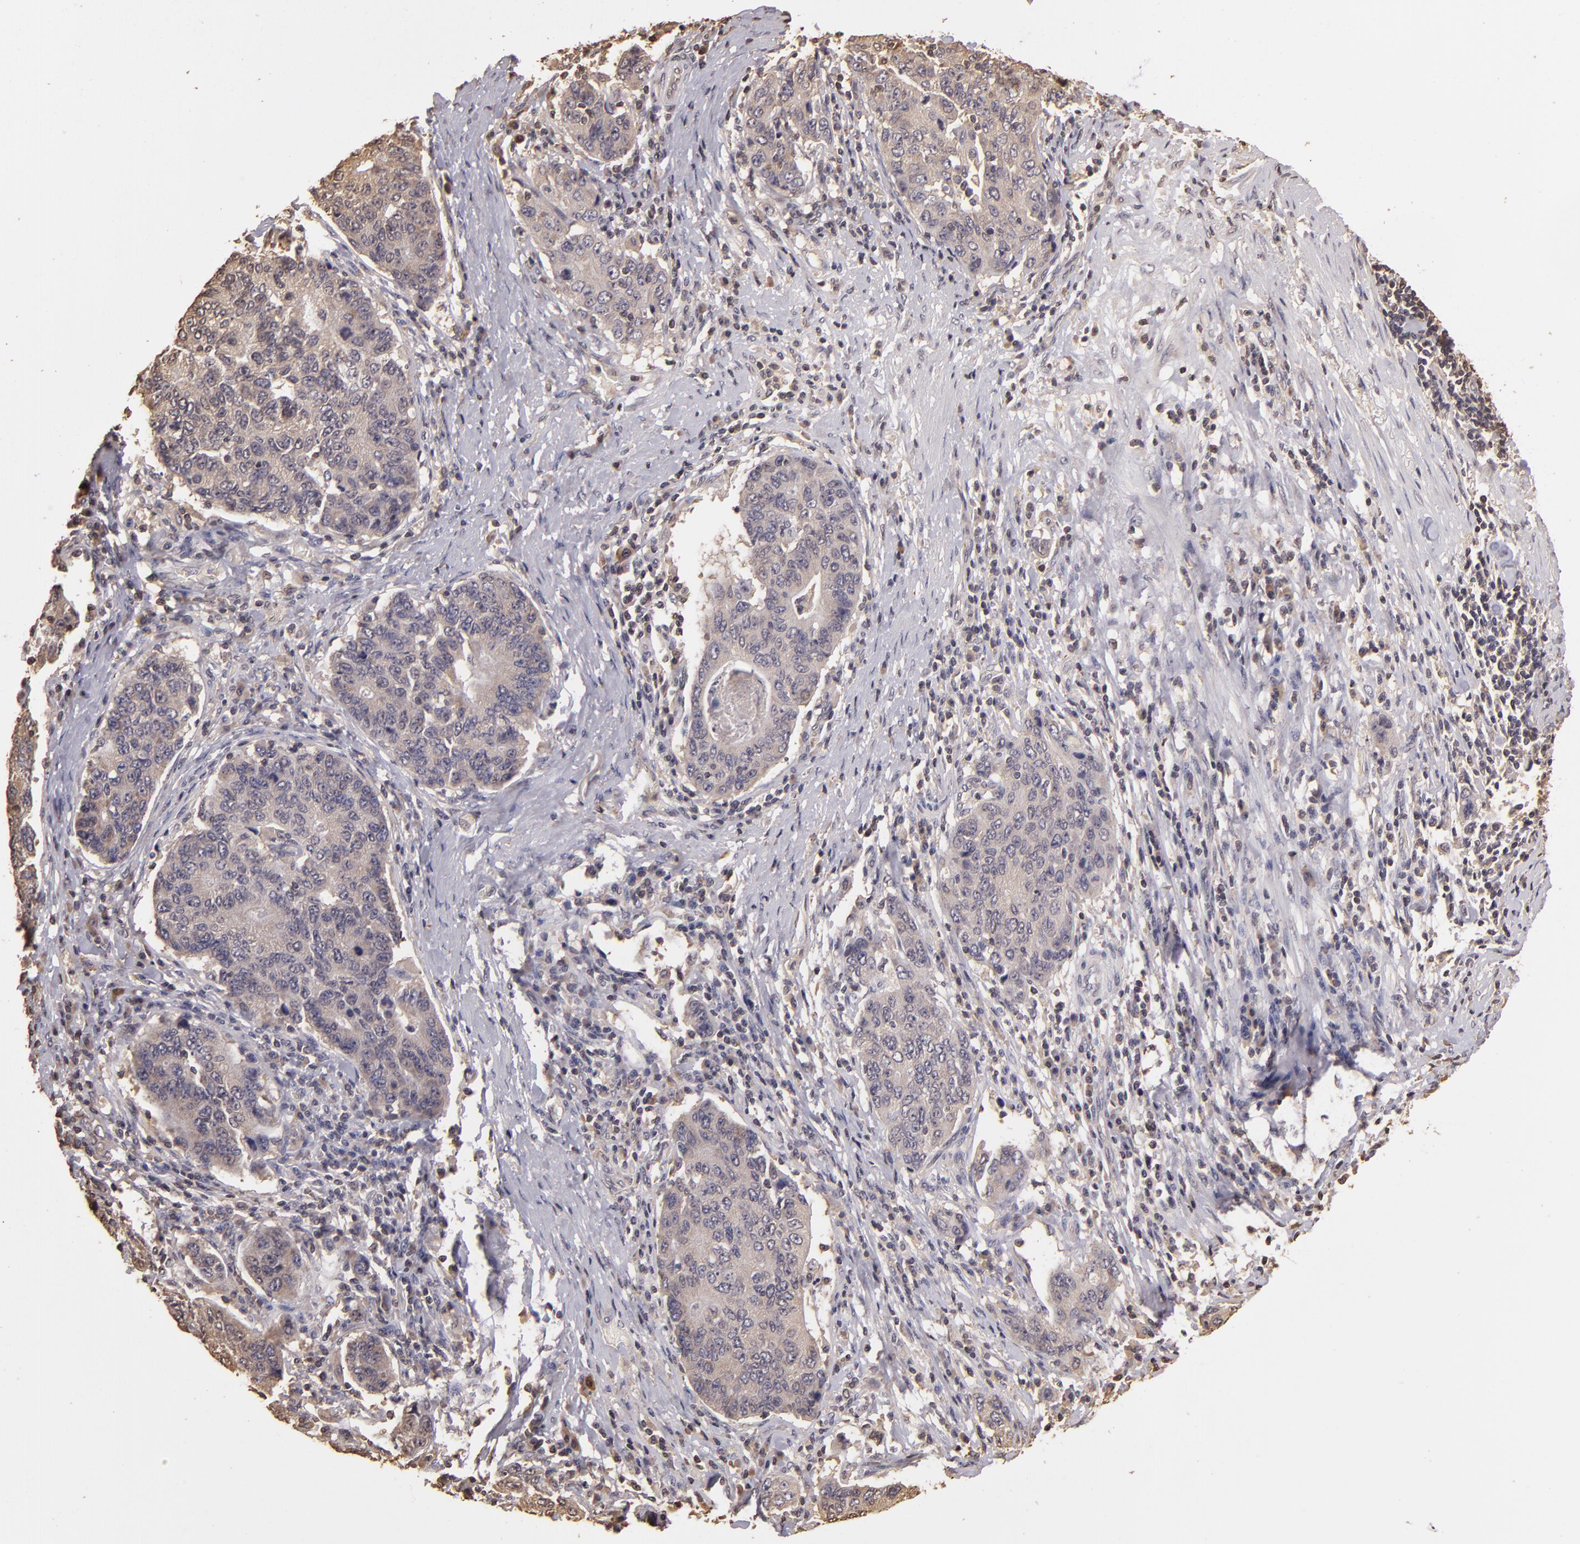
{"staining": {"intensity": "negative", "quantity": "none", "location": "none"}, "tissue": "stomach cancer", "cell_type": "Tumor cells", "image_type": "cancer", "snomed": [{"axis": "morphology", "description": "Adenocarcinoma, NOS"}, {"axis": "topography", "description": "Esophagus"}, {"axis": "topography", "description": "Stomach"}], "caption": "There is no significant expression in tumor cells of stomach cancer (adenocarcinoma).", "gene": "ARPC2", "patient": {"sex": "male", "age": 74}}